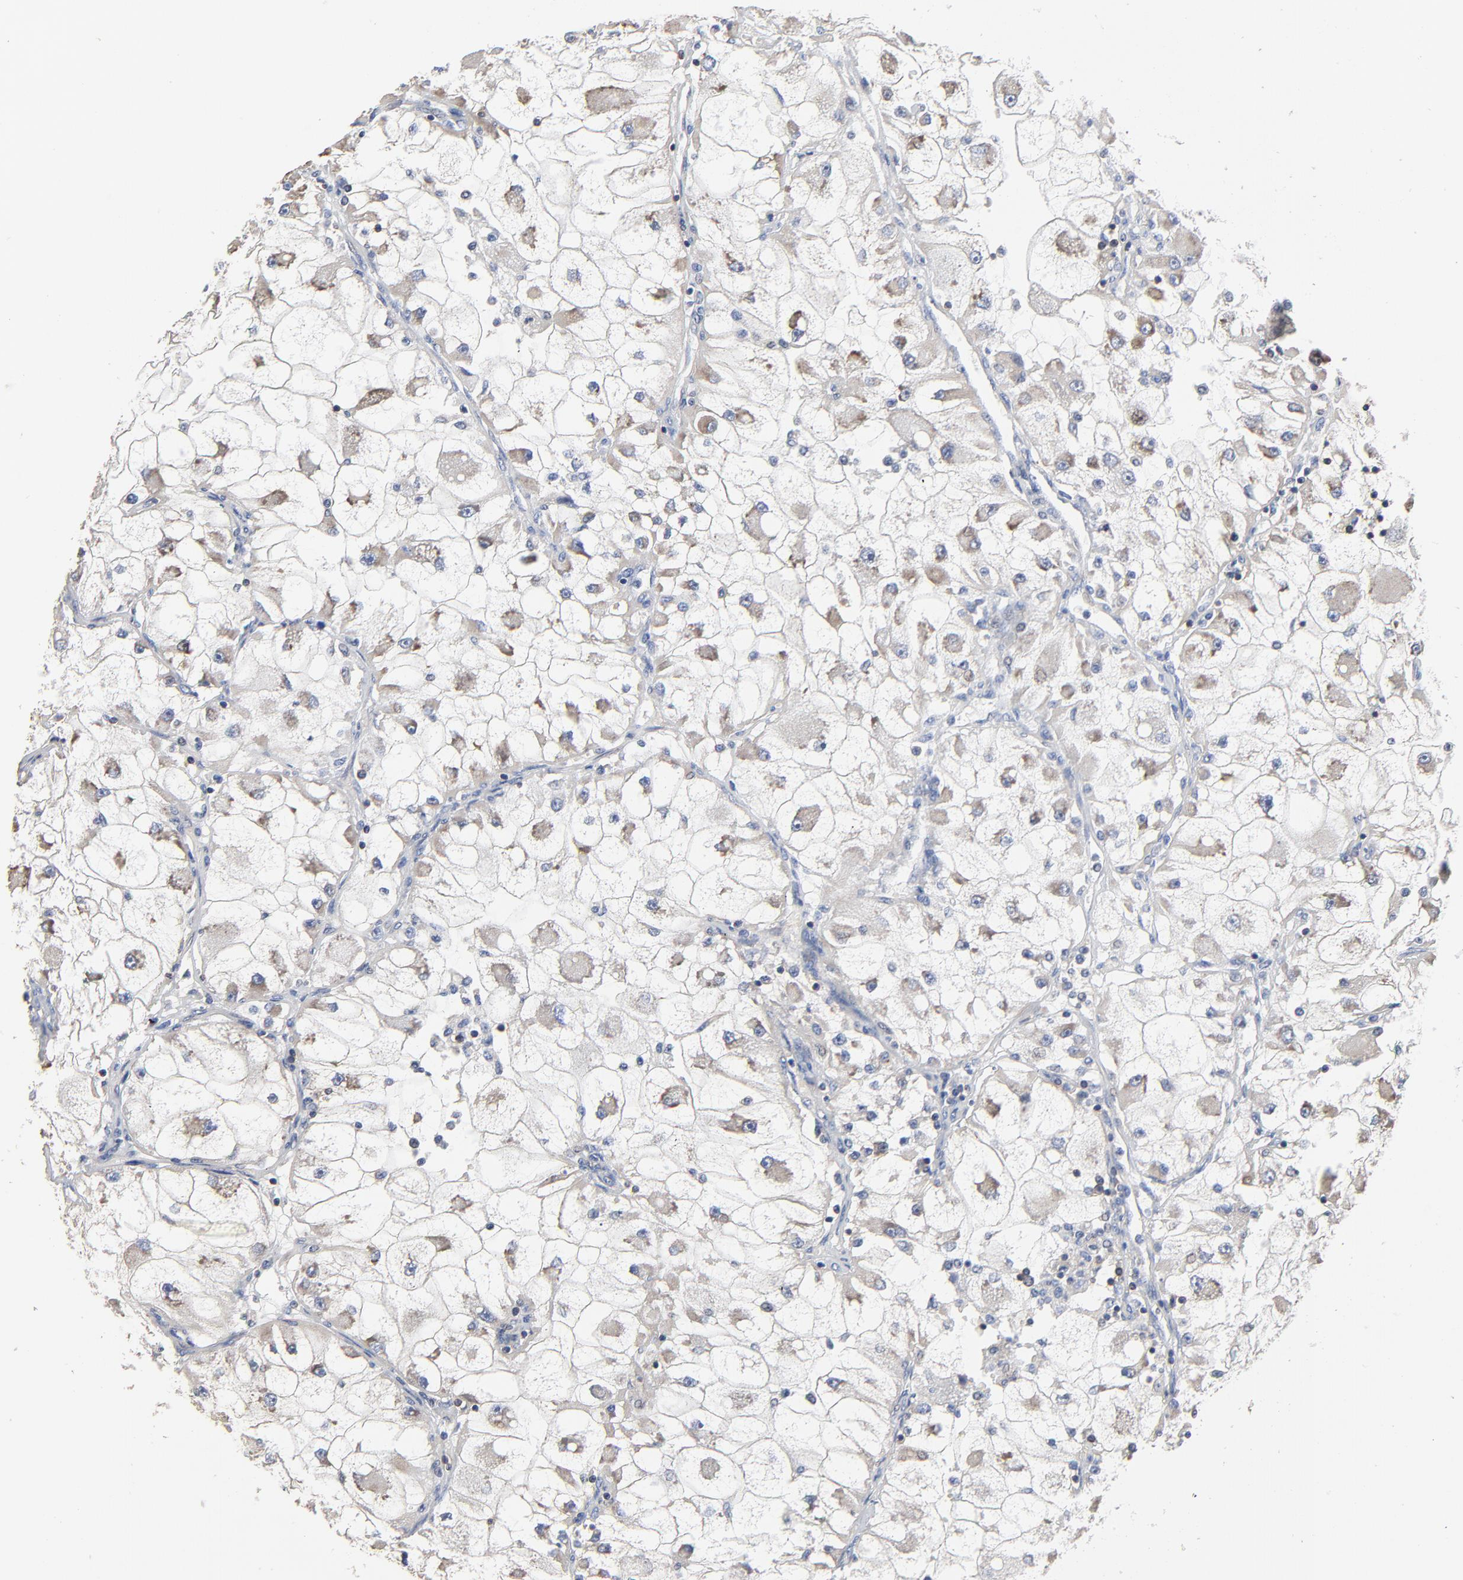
{"staining": {"intensity": "weak", "quantity": "<25%", "location": "cytoplasmic/membranous"}, "tissue": "renal cancer", "cell_type": "Tumor cells", "image_type": "cancer", "snomed": [{"axis": "morphology", "description": "Adenocarcinoma, NOS"}, {"axis": "topography", "description": "Kidney"}], "caption": "A histopathology image of renal cancer (adenocarcinoma) stained for a protein exhibits no brown staining in tumor cells.", "gene": "SKAP1", "patient": {"sex": "female", "age": 73}}